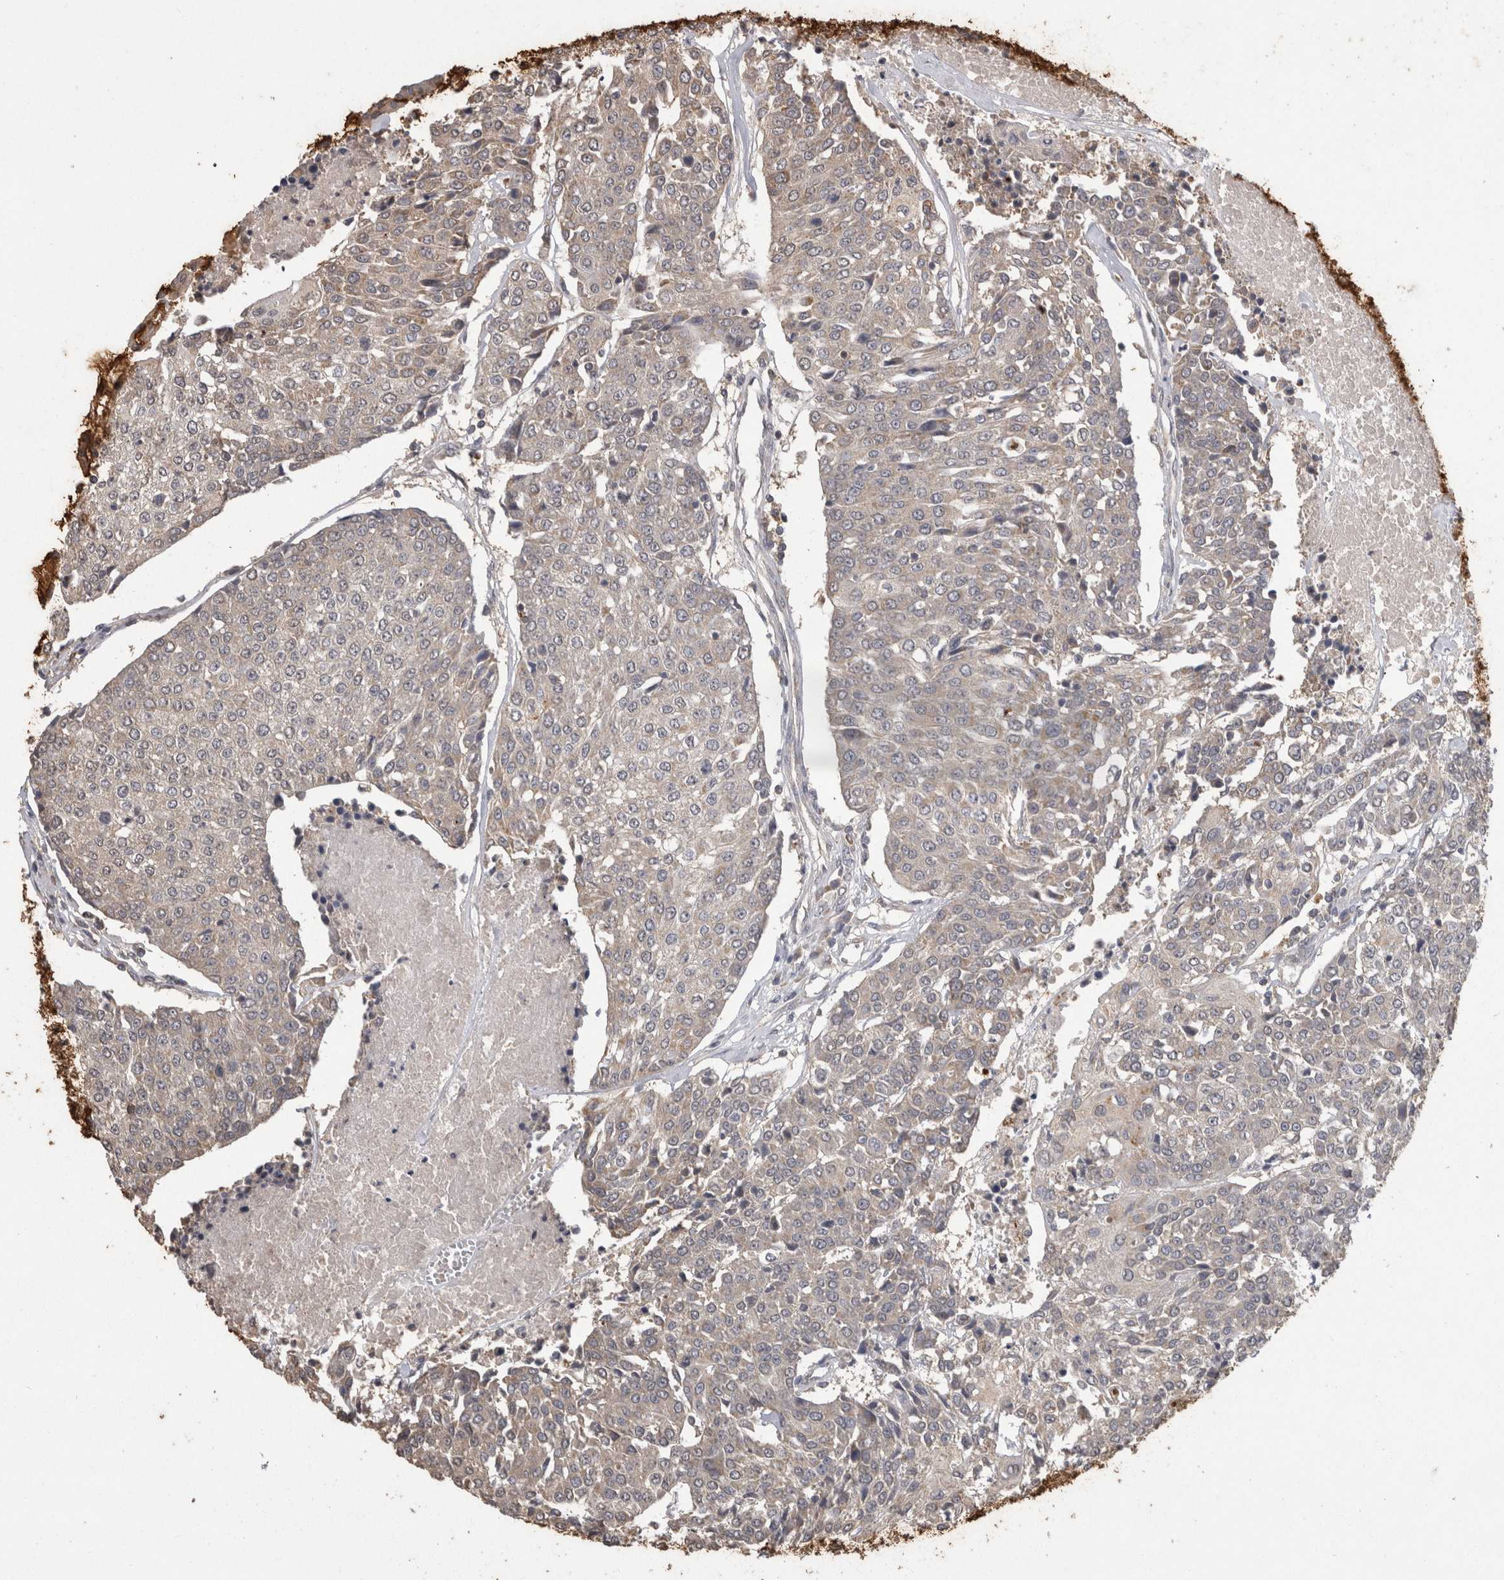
{"staining": {"intensity": "weak", "quantity": "25%-75%", "location": "cytoplasmic/membranous"}, "tissue": "urothelial cancer", "cell_type": "Tumor cells", "image_type": "cancer", "snomed": [{"axis": "morphology", "description": "Urothelial carcinoma, High grade"}, {"axis": "topography", "description": "Urinary bladder"}], "caption": "This histopathology image reveals immunohistochemistry staining of human urothelial cancer, with low weak cytoplasmic/membranous expression in approximately 25%-75% of tumor cells.", "gene": "PREP", "patient": {"sex": "female", "age": 85}}